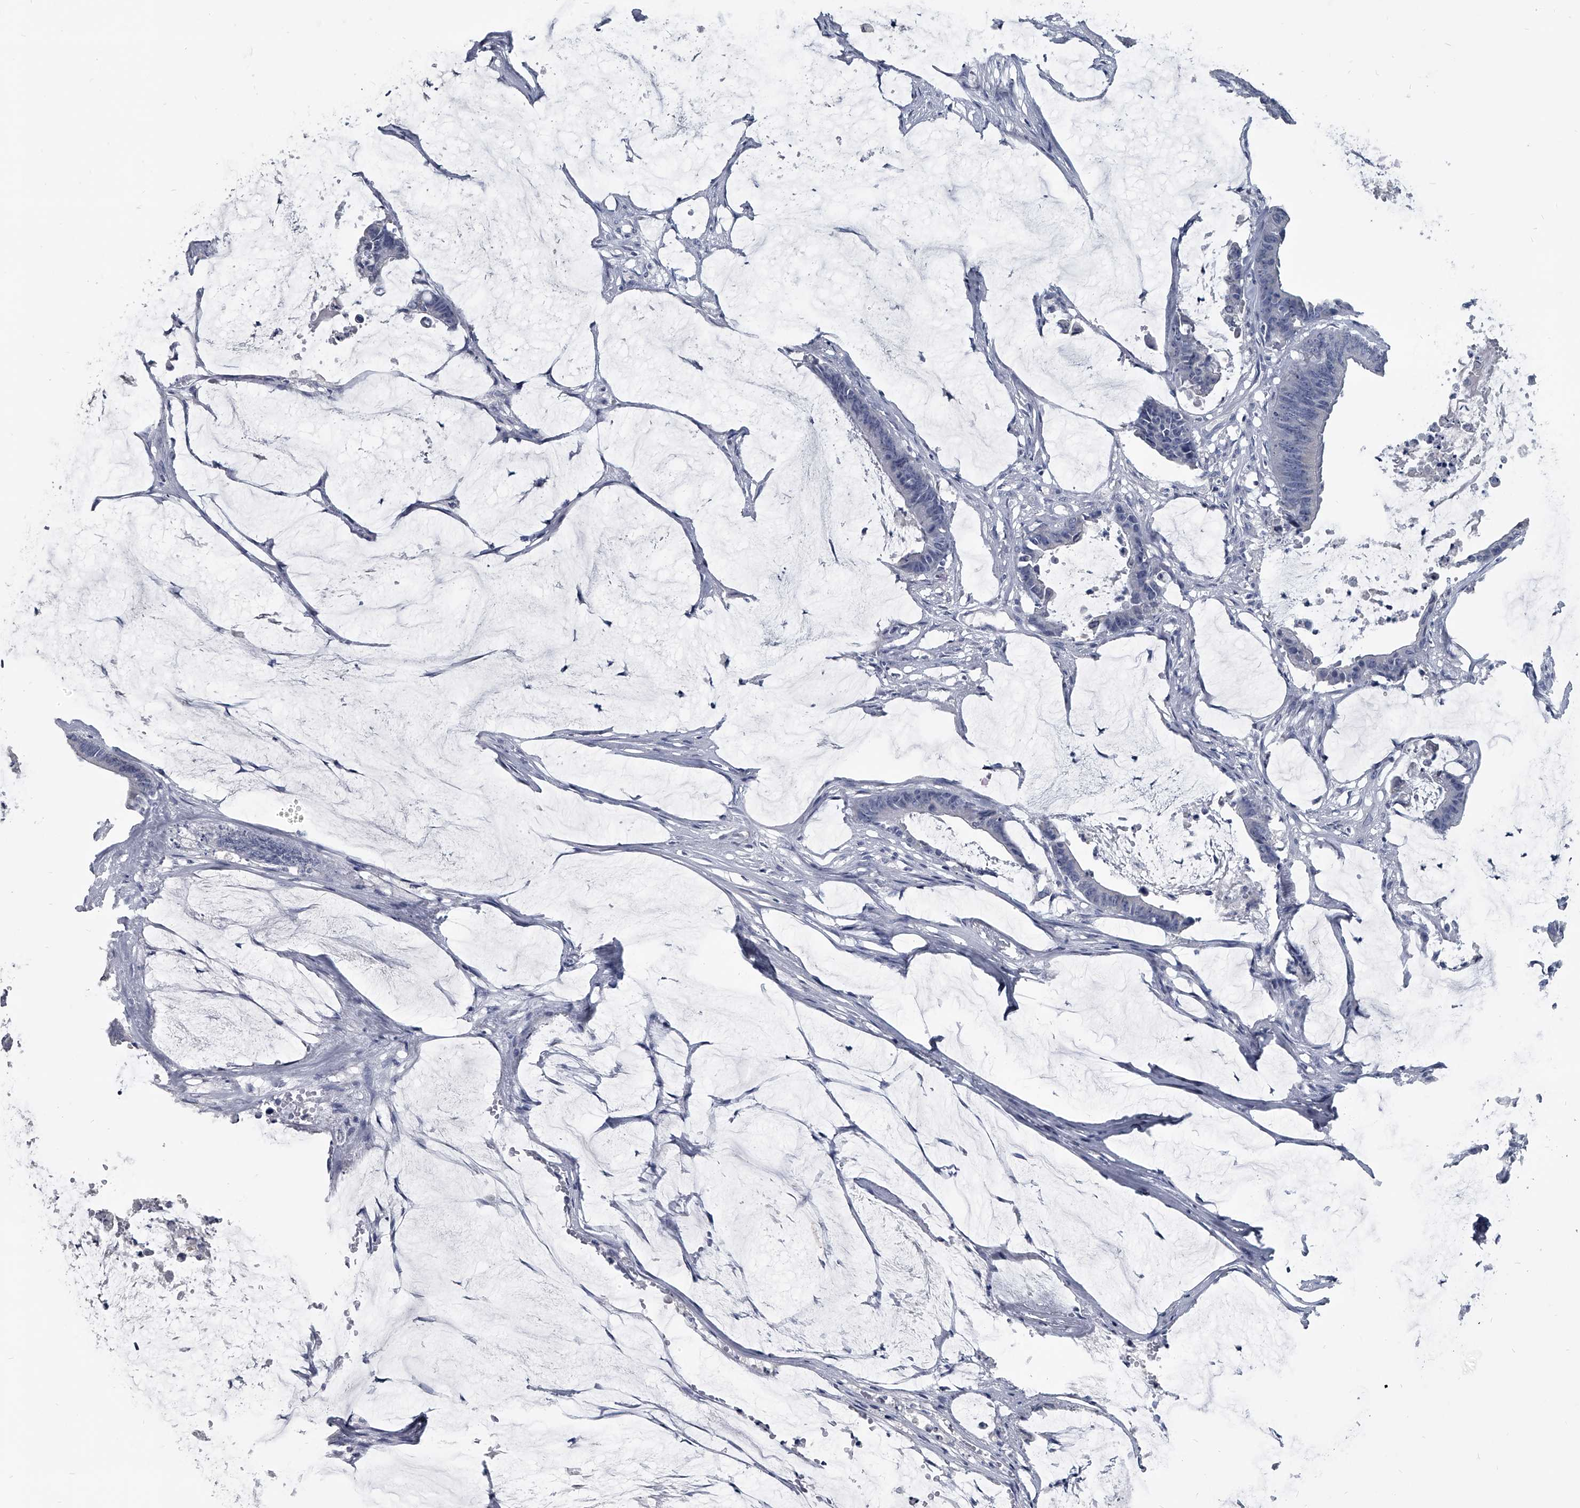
{"staining": {"intensity": "negative", "quantity": "none", "location": "none"}, "tissue": "colorectal cancer", "cell_type": "Tumor cells", "image_type": "cancer", "snomed": [{"axis": "morphology", "description": "Adenocarcinoma, NOS"}, {"axis": "topography", "description": "Rectum"}], "caption": "This is an immunohistochemistry image of adenocarcinoma (colorectal). There is no positivity in tumor cells.", "gene": "BCAS1", "patient": {"sex": "female", "age": 66}}